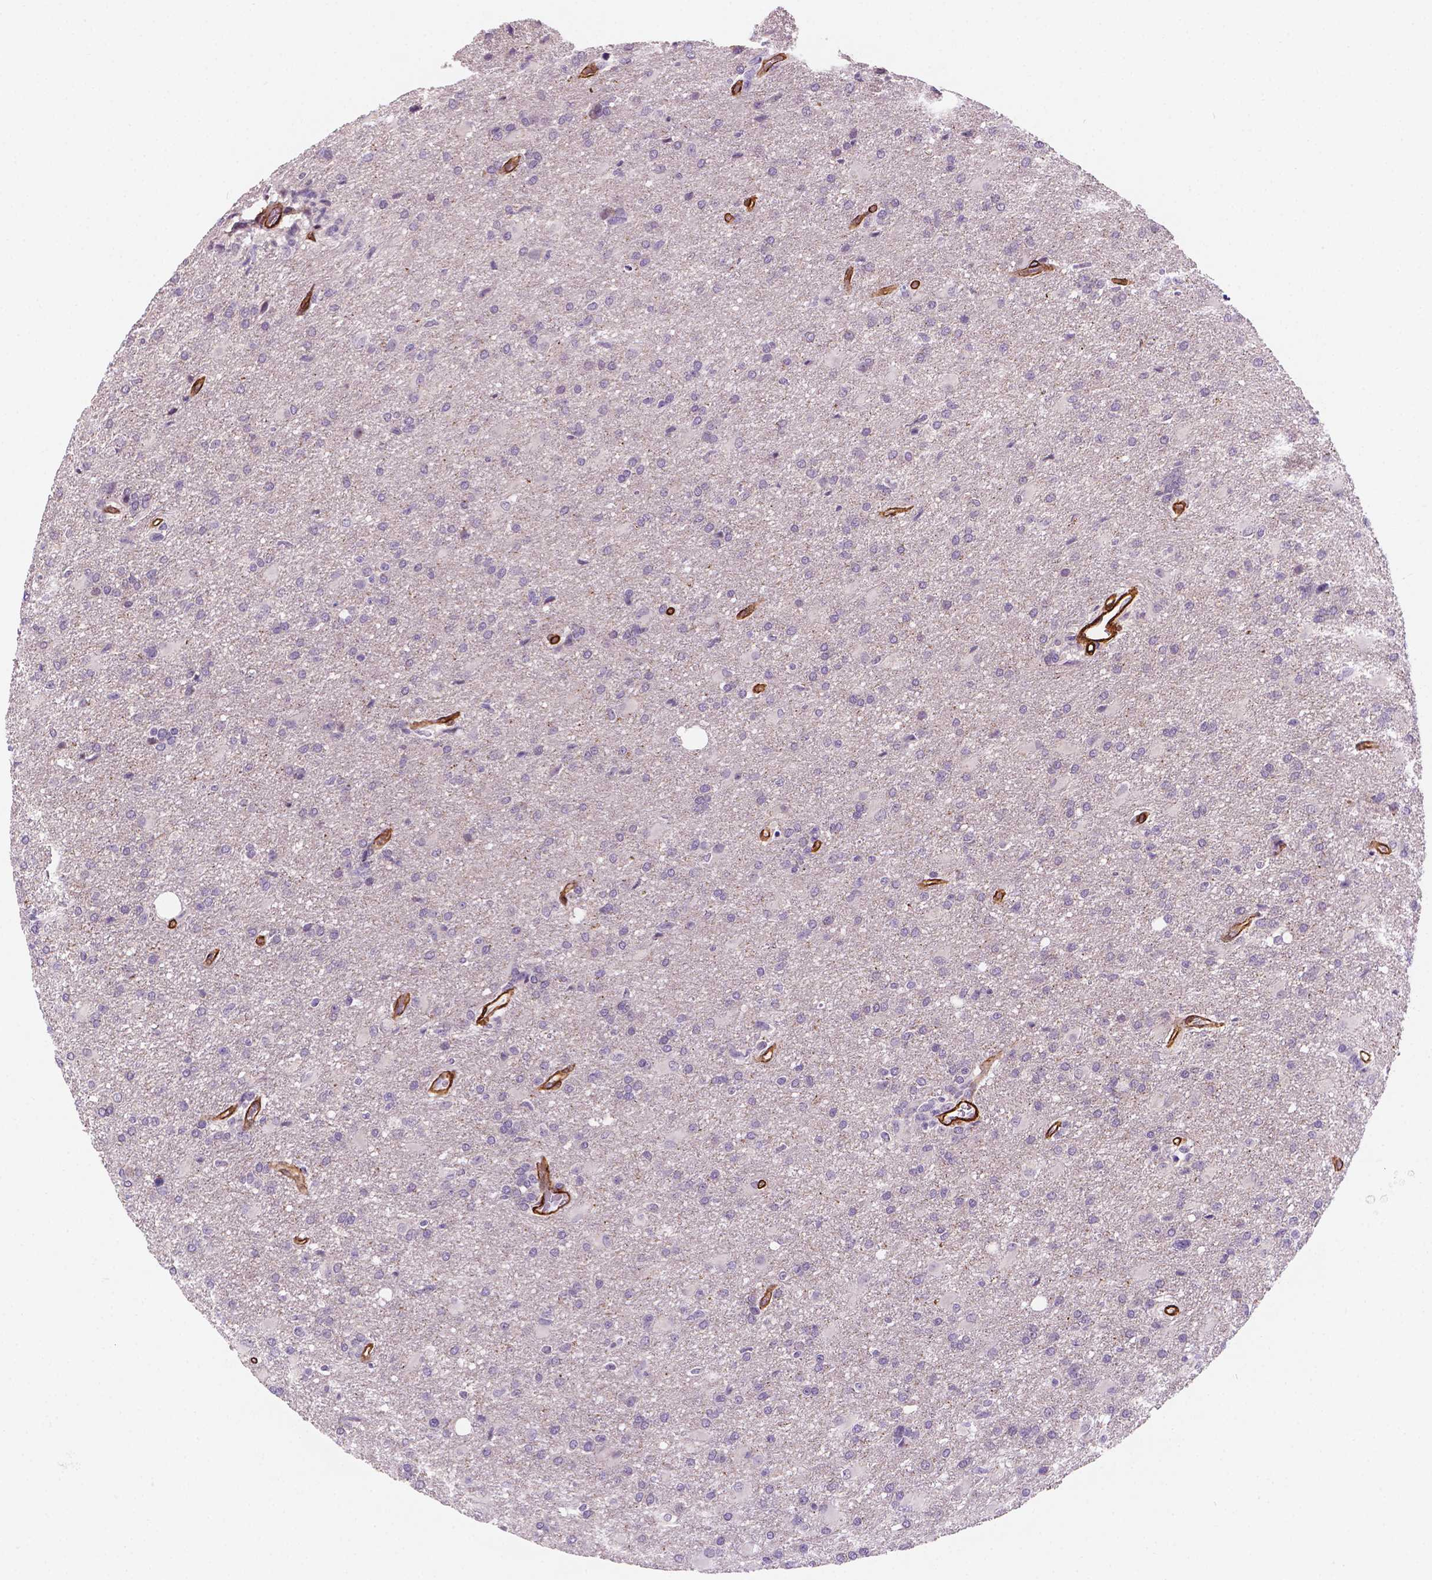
{"staining": {"intensity": "negative", "quantity": "none", "location": "none"}, "tissue": "glioma", "cell_type": "Tumor cells", "image_type": "cancer", "snomed": [{"axis": "morphology", "description": "Glioma, malignant, High grade"}, {"axis": "topography", "description": "Brain"}], "caption": "Glioma was stained to show a protein in brown. There is no significant expression in tumor cells. (Immunohistochemistry, brightfield microscopy, high magnification).", "gene": "EGFL8", "patient": {"sex": "male", "age": 68}}